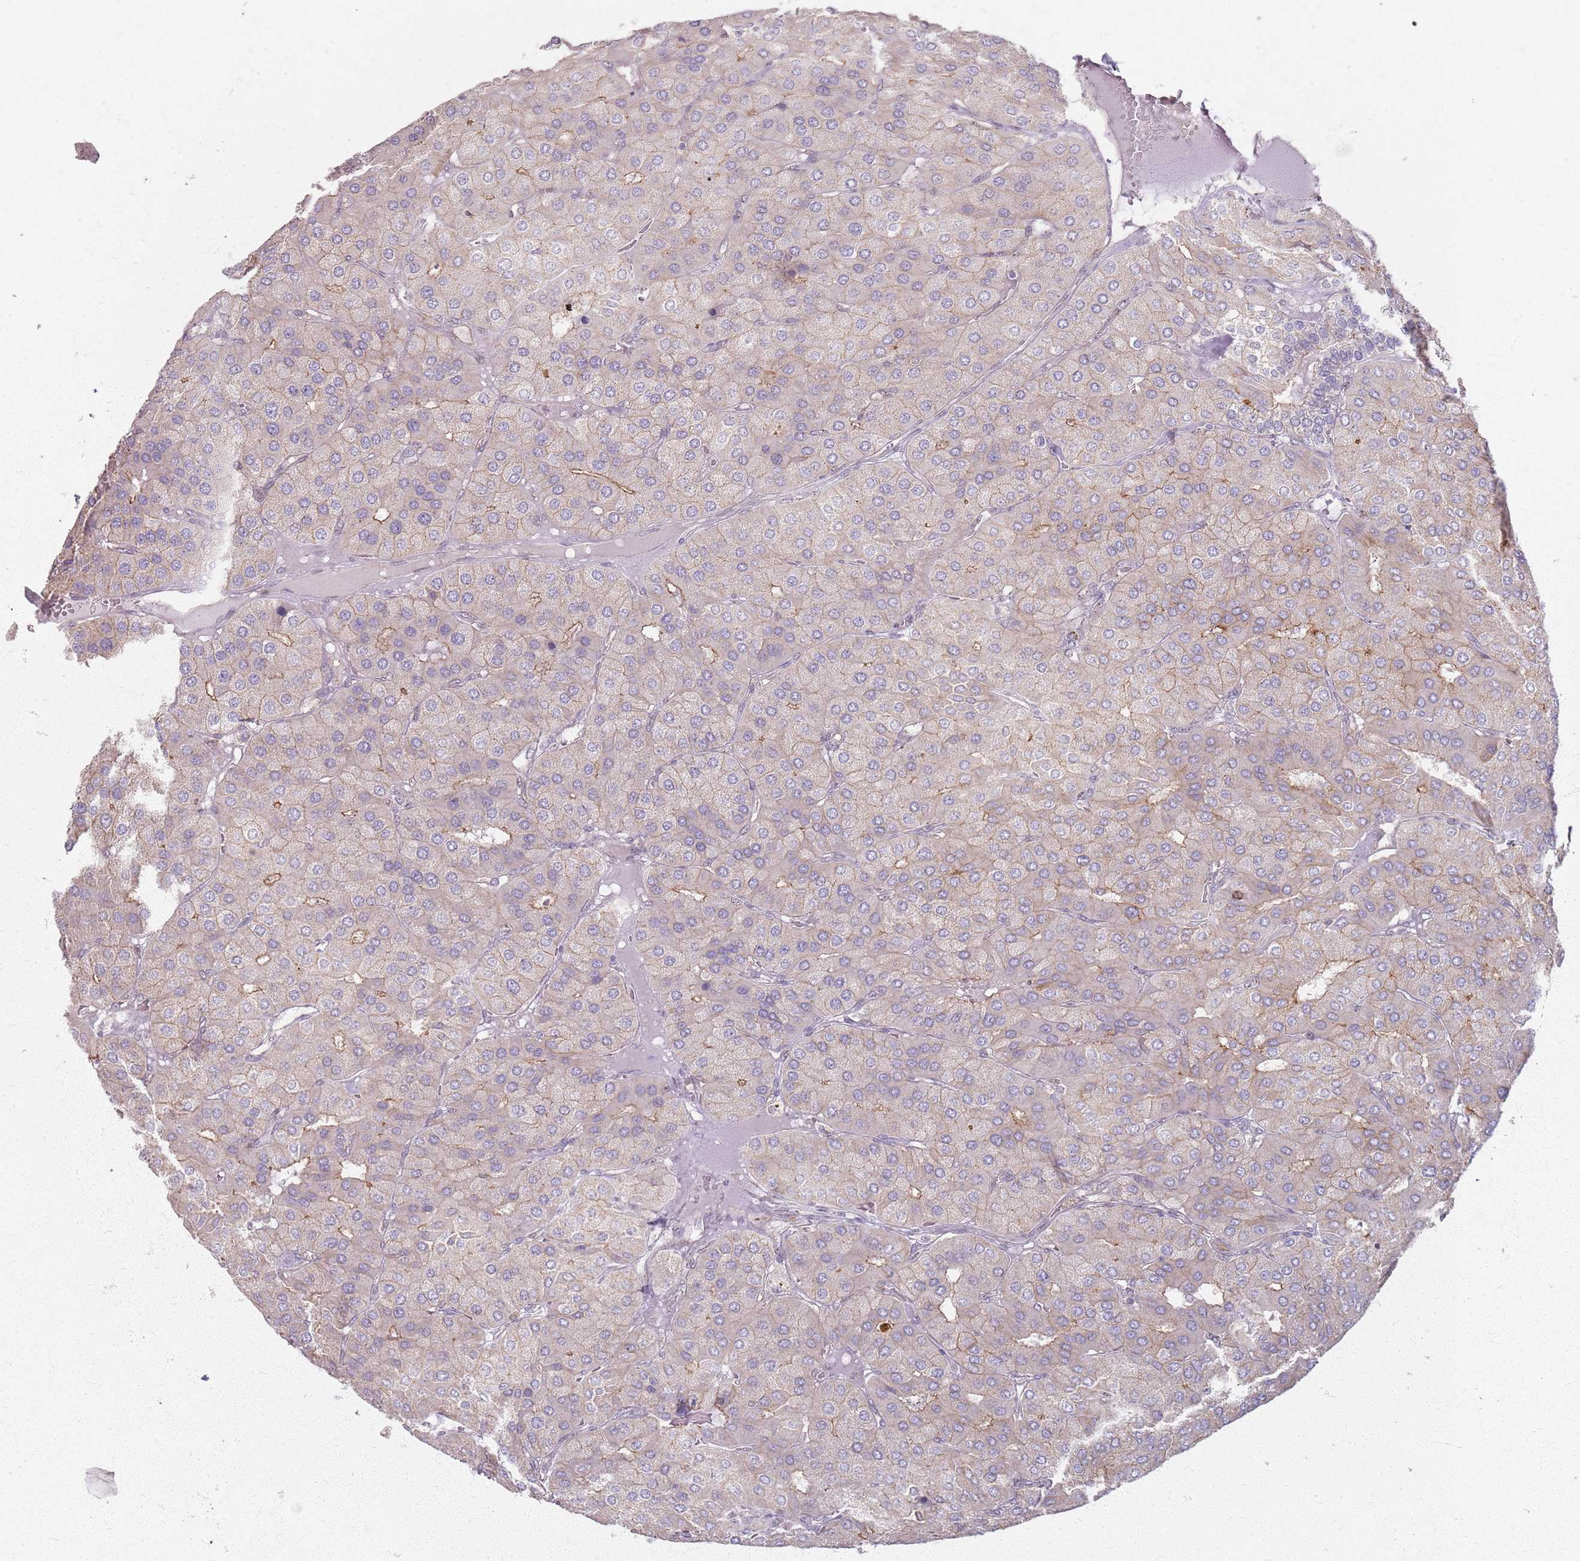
{"staining": {"intensity": "negative", "quantity": "none", "location": "none"}, "tissue": "parathyroid gland", "cell_type": "Glandular cells", "image_type": "normal", "snomed": [{"axis": "morphology", "description": "Normal tissue, NOS"}, {"axis": "morphology", "description": "Adenoma, NOS"}, {"axis": "topography", "description": "Parathyroid gland"}], "caption": "Immunohistochemistry (IHC) photomicrograph of unremarkable parathyroid gland stained for a protein (brown), which shows no staining in glandular cells.", "gene": "KCNA5", "patient": {"sex": "female", "age": 86}}